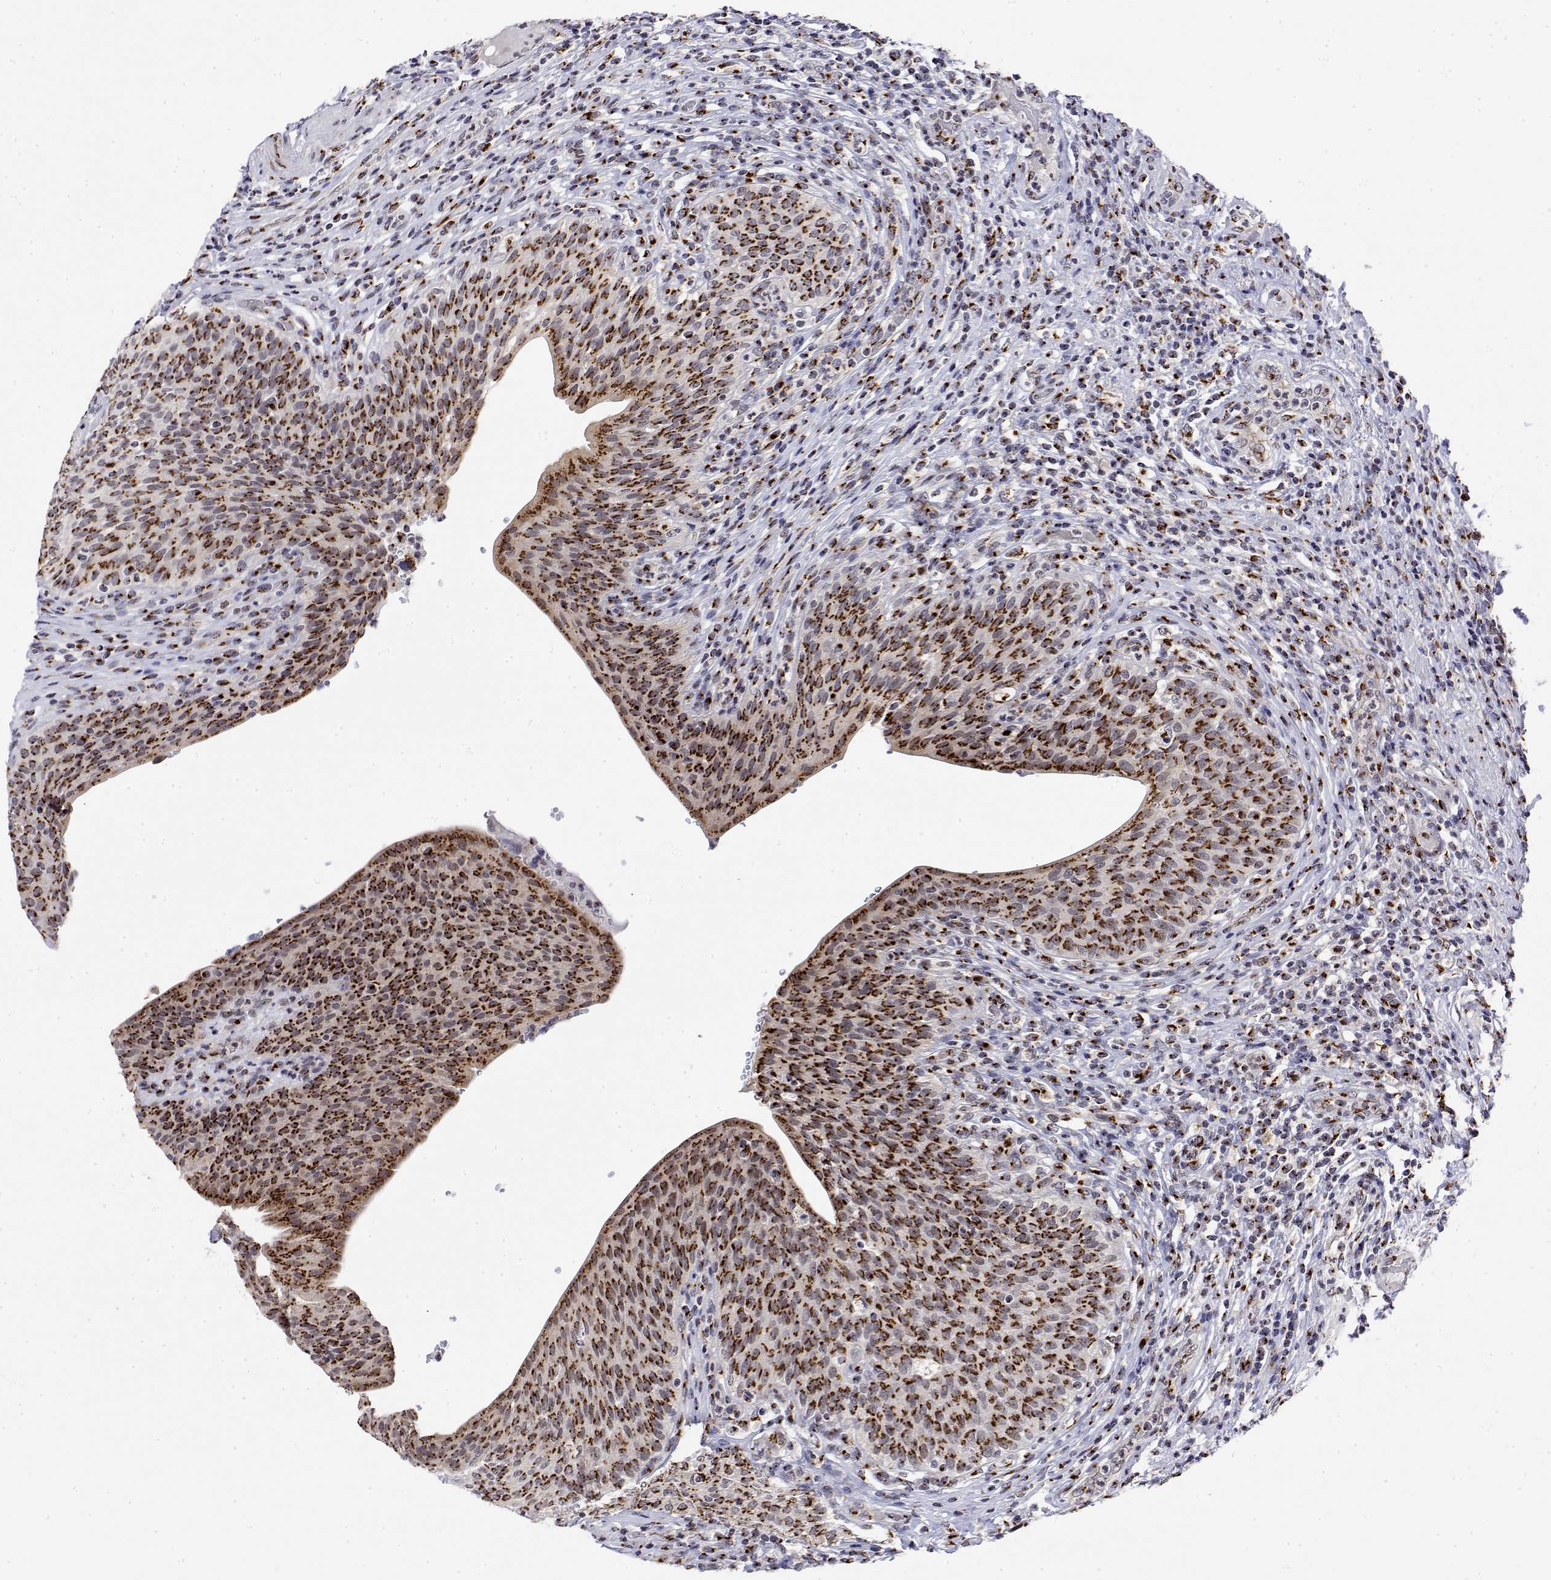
{"staining": {"intensity": "strong", "quantity": ">75%", "location": "cytoplasmic/membranous"}, "tissue": "urinary bladder", "cell_type": "Urothelial cells", "image_type": "normal", "snomed": [{"axis": "morphology", "description": "Normal tissue, NOS"}, {"axis": "topography", "description": "Urinary bladder"}, {"axis": "topography", "description": "Peripheral nerve tissue"}], "caption": "An immunohistochemistry (IHC) micrograph of benign tissue is shown. Protein staining in brown labels strong cytoplasmic/membranous positivity in urinary bladder within urothelial cells.", "gene": "YIPF3", "patient": {"sex": "male", "age": 66}}